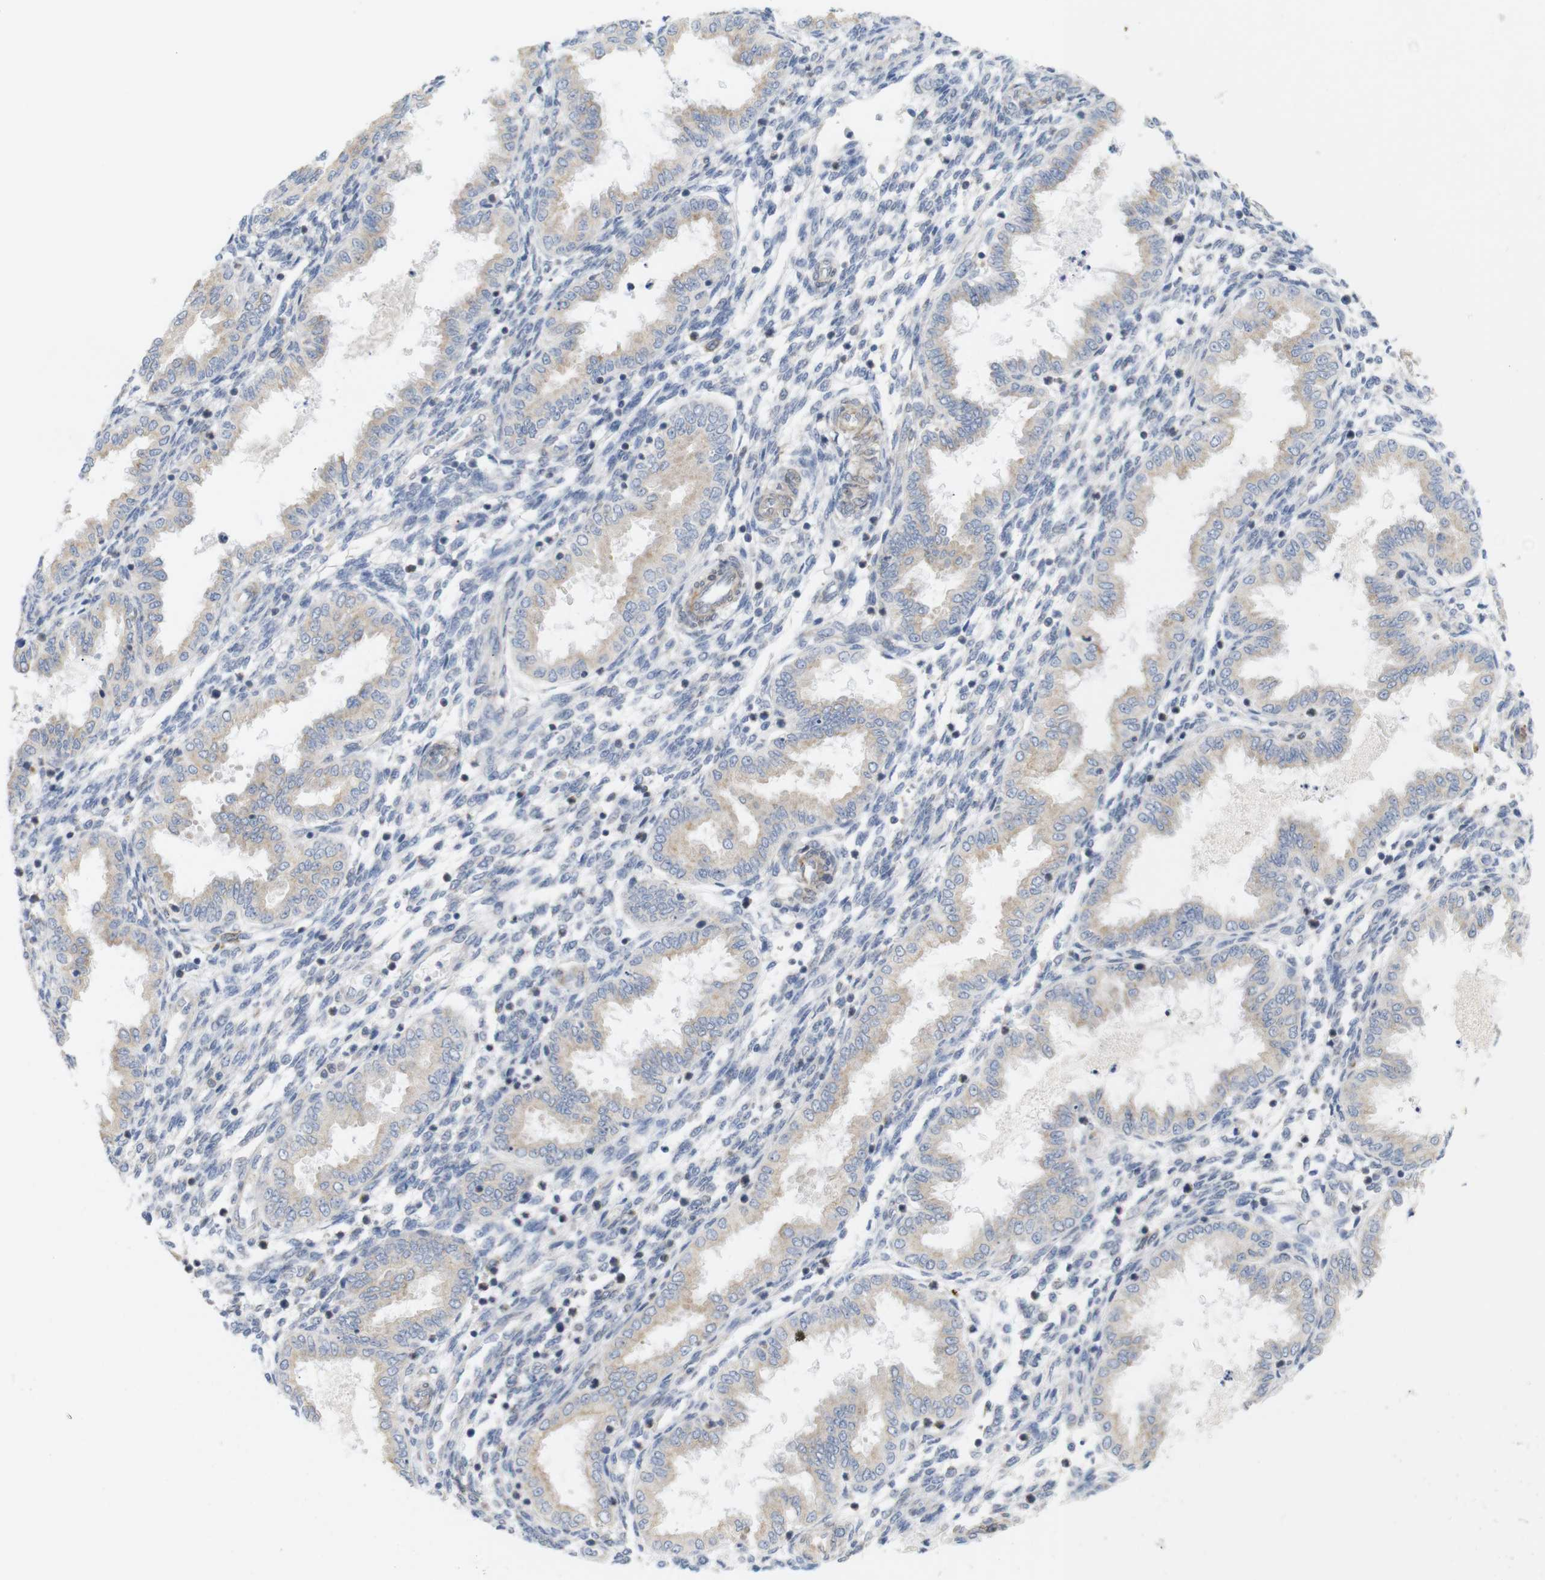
{"staining": {"intensity": "moderate", "quantity": "<25%", "location": "cytoplasmic/membranous"}, "tissue": "endometrium", "cell_type": "Cells in endometrial stroma", "image_type": "normal", "snomed": [{"axis": "morphology", "description": "Normal tissue, NOS"}, {"axis": "topography", "description": "Endometrium"}], "caption": "A brown stain labels moderate cytoplasmic/membranous expression of a protein in cells in endometrial stroma of normal endometrium.", "gene": "ITPR1", "patient": {"sex": "female", "age": 33}}